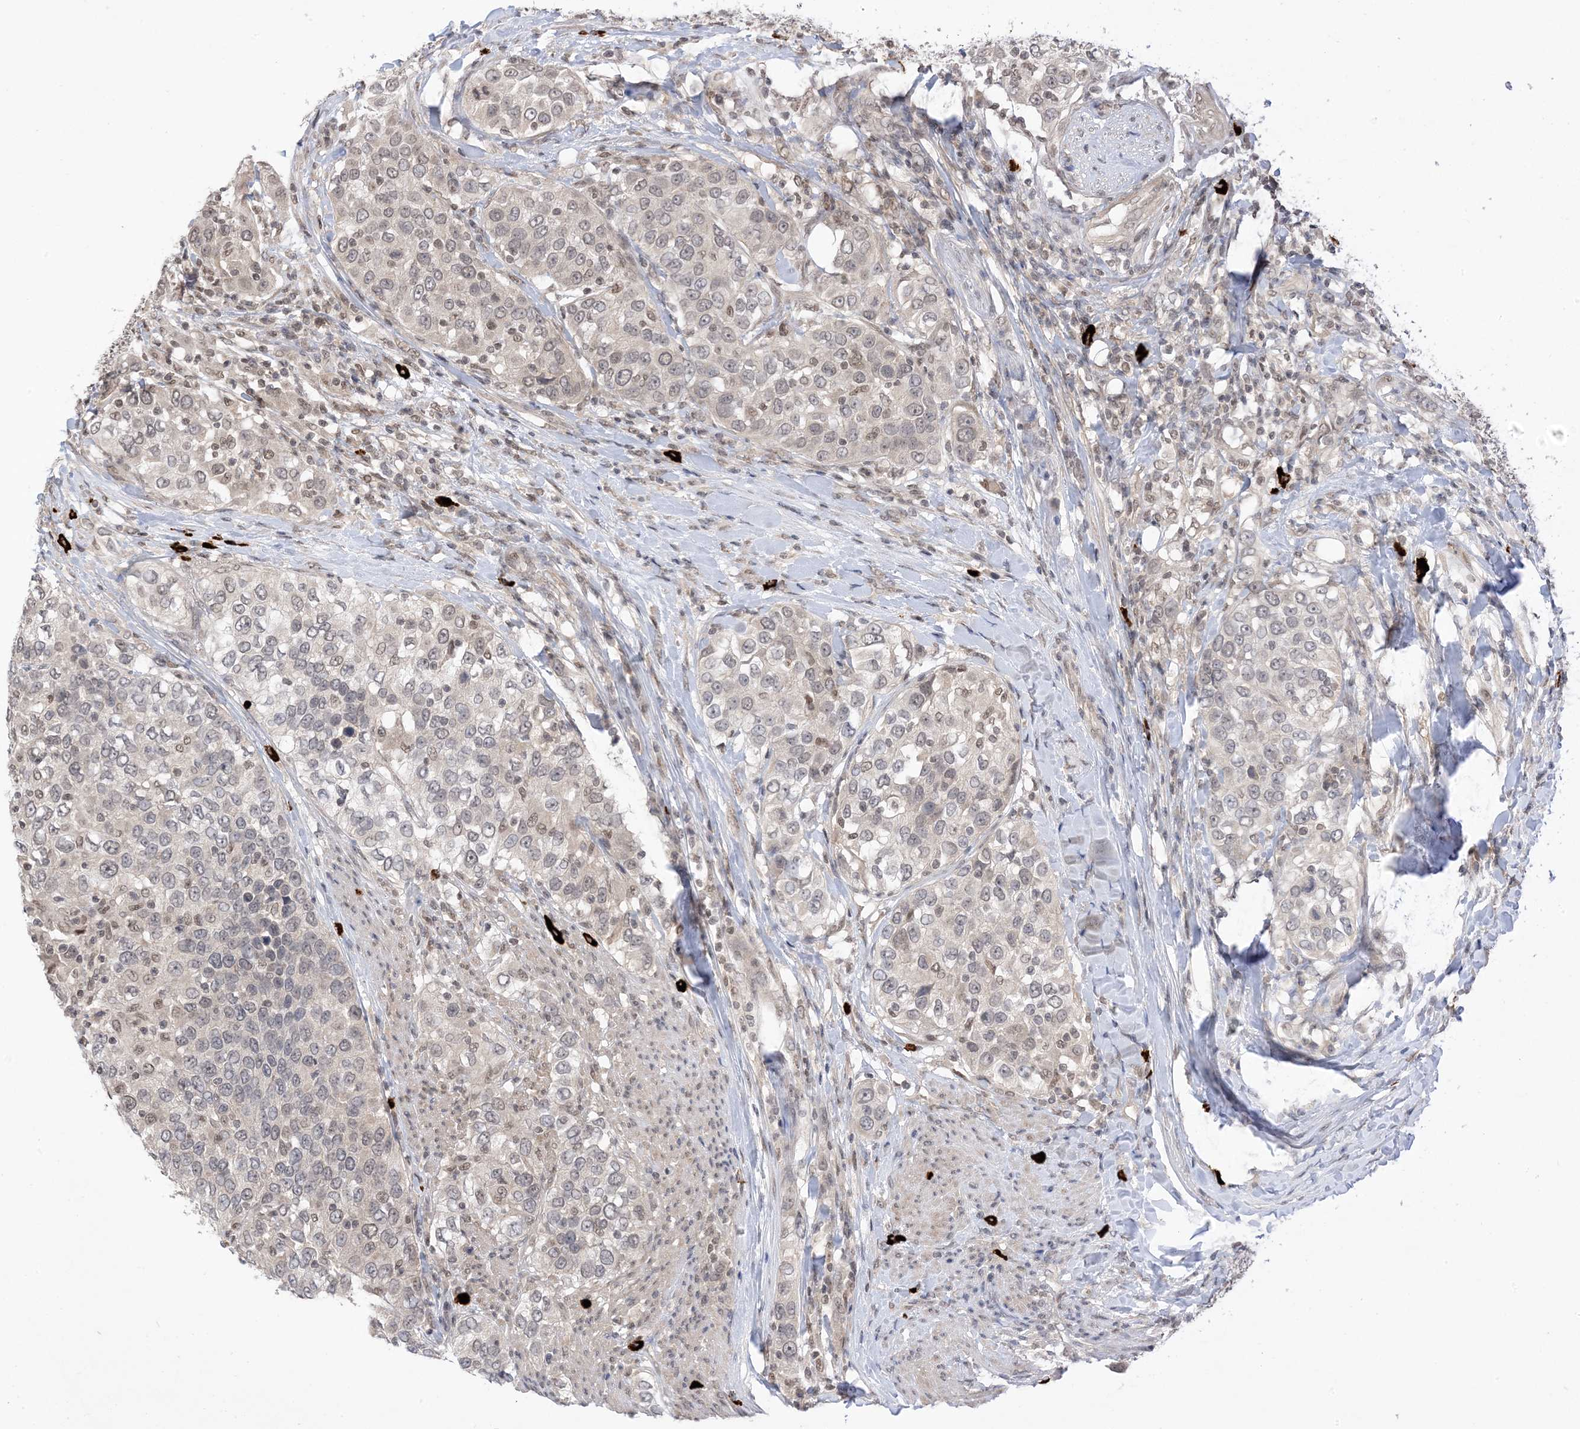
{"staining": {"intensity": "weak", "quantity": "<25%", "location": "nuclear"}, "tissue": "urothelial cancer", "cell_type": "Tumor cells", "image_type": "cancer", "snomed": [{"axis": "morphology", "description": "Urothelial carcinoma, High grade"}, {"axis": "topography", "description": "Urinary bladder"}], "caption": "Tumor cells are negative for brown protein staining in high-grade urothelial carcinoma.", "gene": "RANBP9", "patient": {"sex": "female", "age": 80}}